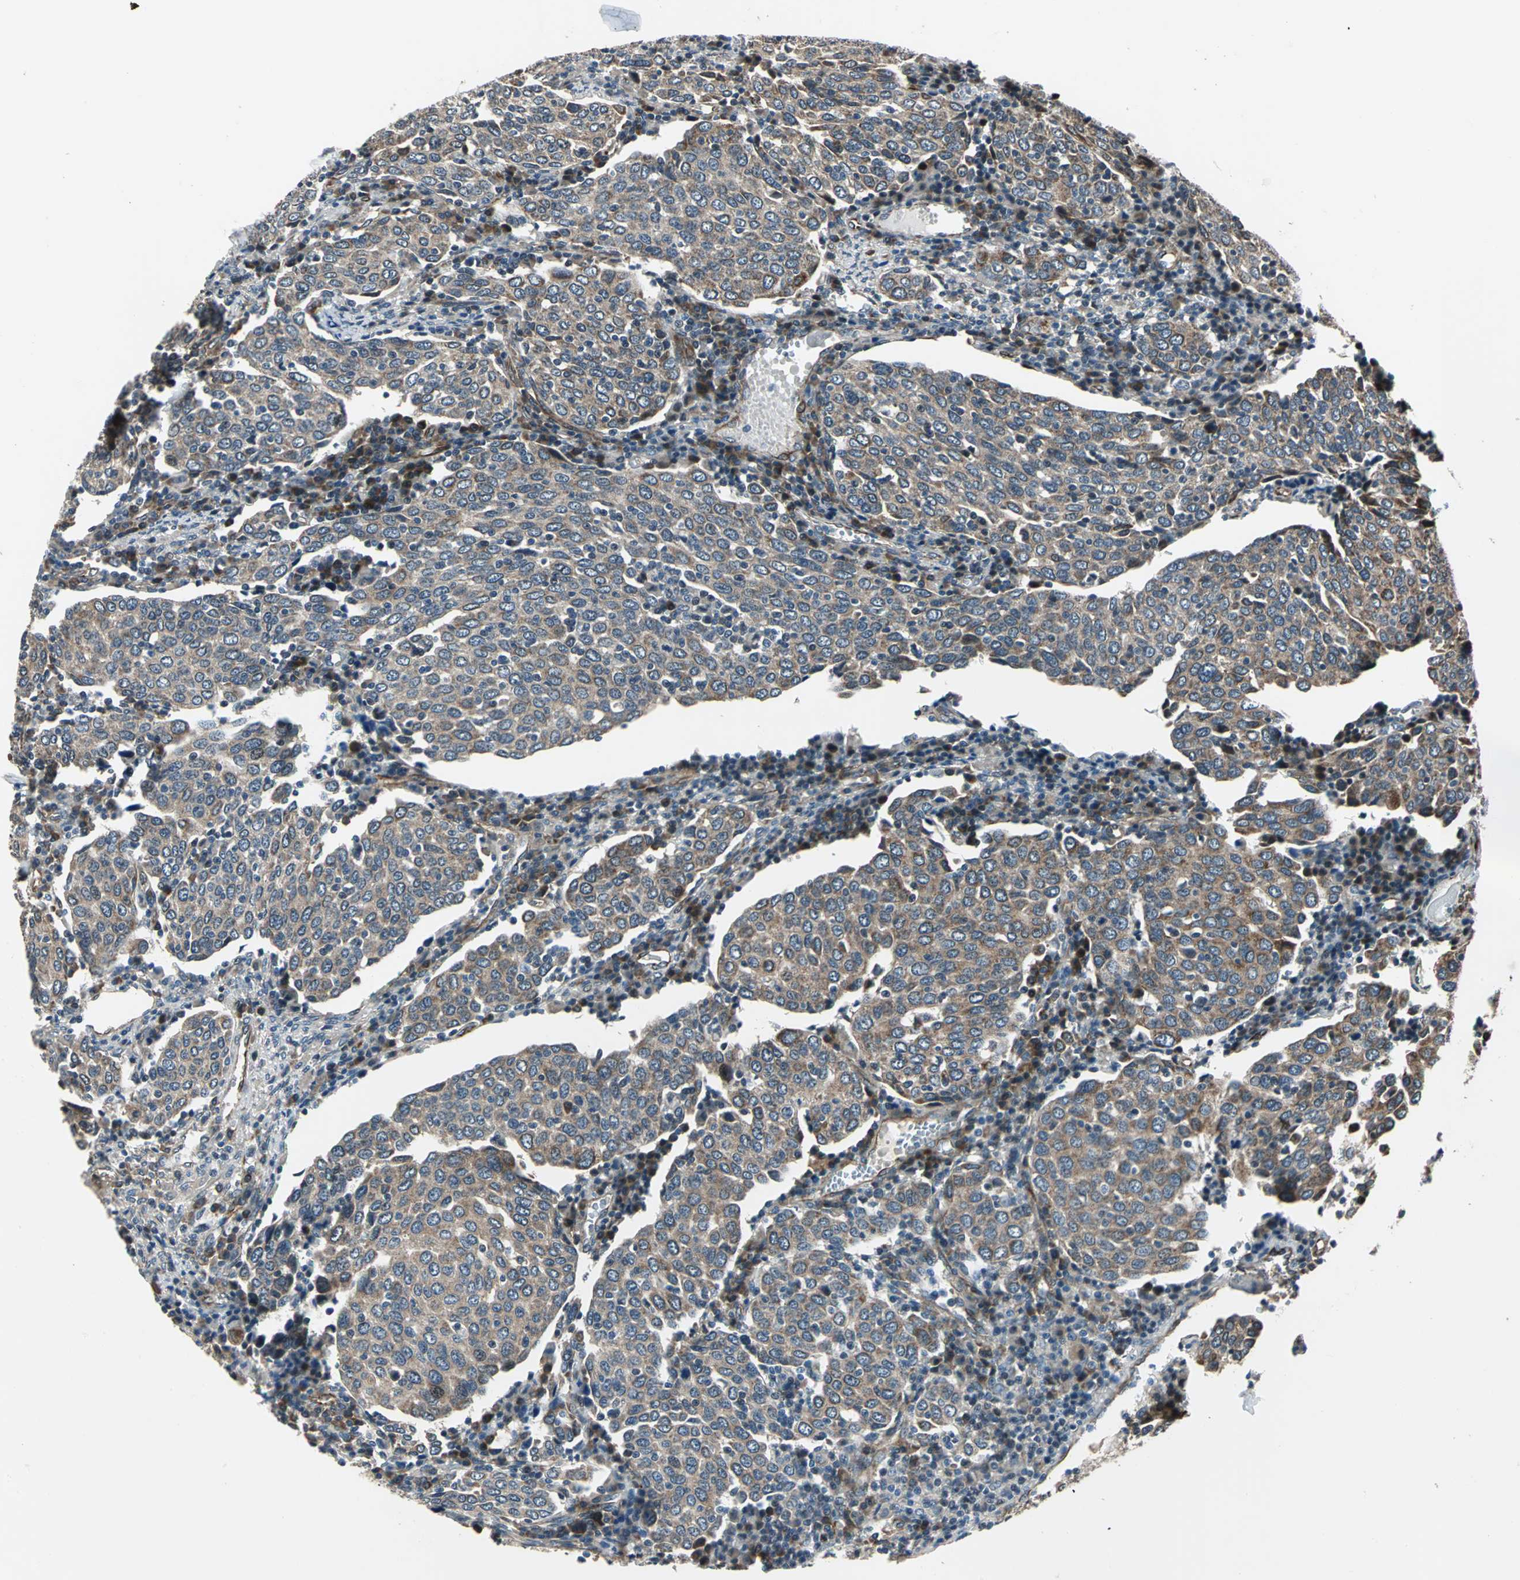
{"staining": {"intensity": "moderate", "quantity": ">75%", "location": "cytoplasmic/membranous"}, "tissue": "cervical cancer", "cell_type": "Tumor cells", "image_type": "cancer", "snomed": [{"axis": "morphology", "description": "Squamous cell carcinoma, NOS"}, {"axis": "topography", "description": "Cervix"}], "caption": "A brown stain labels moderate cytoplasmic/membranous positivity of a protein in cervical squamous cell carcinoma tumor cells. (Stains: DAB (3,3'-diaminobenzidine) in brown, nuclei in blue, Microscopy: brightfield microscopy at high magnification).", "gene": "EXD2", "patient": {"sex": "female", "age": 40}}